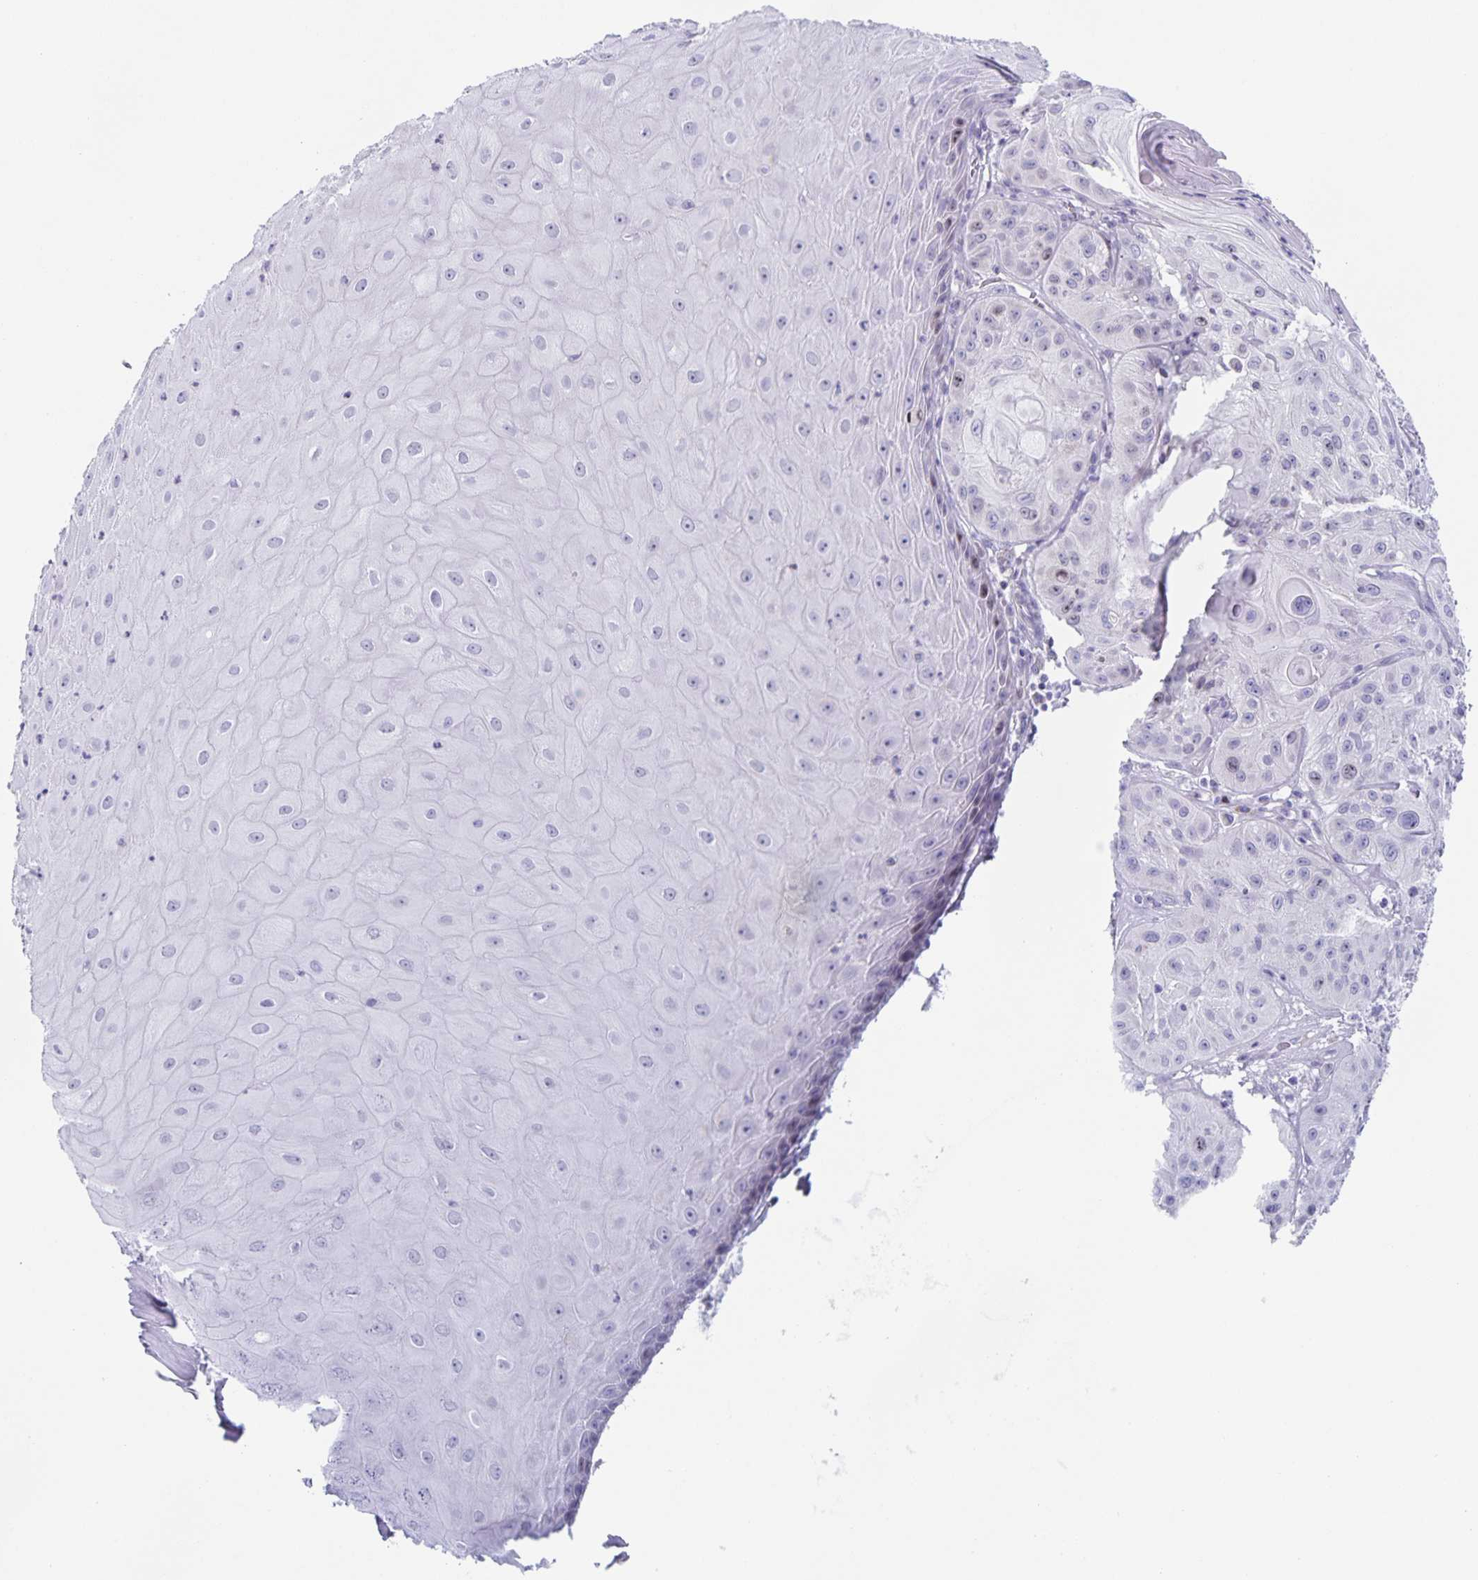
{"staining": {"intensity": "negative", "quantity": "none", "location": "none"}, "tissue": "skin cancer", "cell_type": "Tumor cells", "image_type": "cancer", "snomed": [{"axis": "morphology", "description": "Squamous cell carcinoma, NOS"}, {"axis": "topography", "description": "Skin"}], "caption": "There is no significant positivity in tumor cells of skin cancer. (Stains: DAB IHC with hematoxylin counter stain, Microscopy: brightfield microscopy at high magnification).", "gene": "CENPH", "patient": {"sex": "male", "age": 85}}